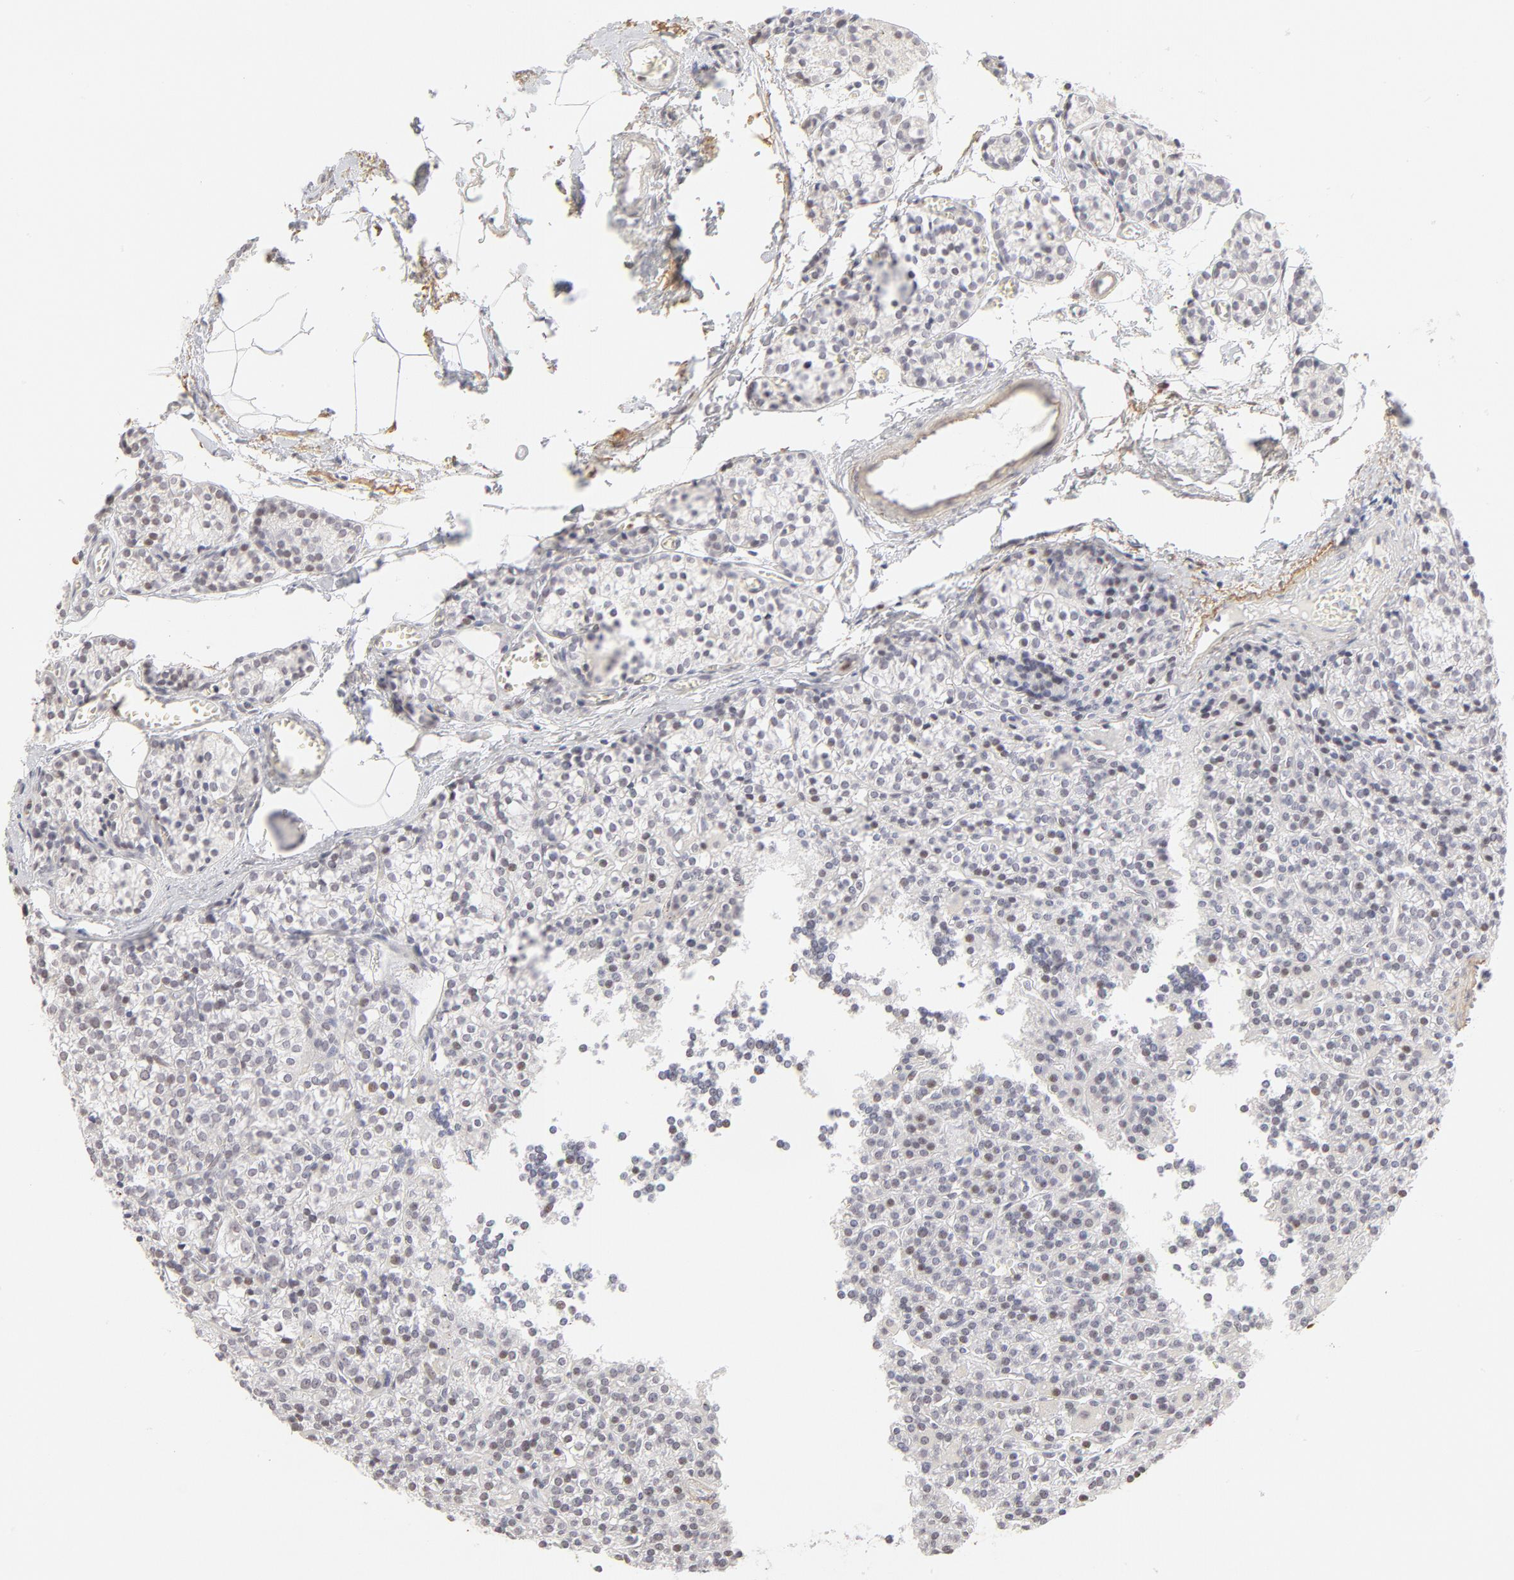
{"staining": {"intensity": "weak", "quantity": "<25%", "location": "nuclear"}, "tissue": "parathyroid gland", "cell_type": "Glandular cells", "image_type": "normal", "snomed": [{"axis": "morphology", "description": "Normal tissue, NOS"}, {"axis": "topography", "description": "Parathyroid gland"}], "caption": "Immunohistochemistry (IHC) of benign parathyroid gland displays no positivity in glandular cells. The staining was performed using DAB to visualize the protein expression in brown, while the nuclei were stained in blue with hematoxylin (Magnification: 20x).", "gene": "PBX1", "patient": {"sex": "female", "age": 50}}